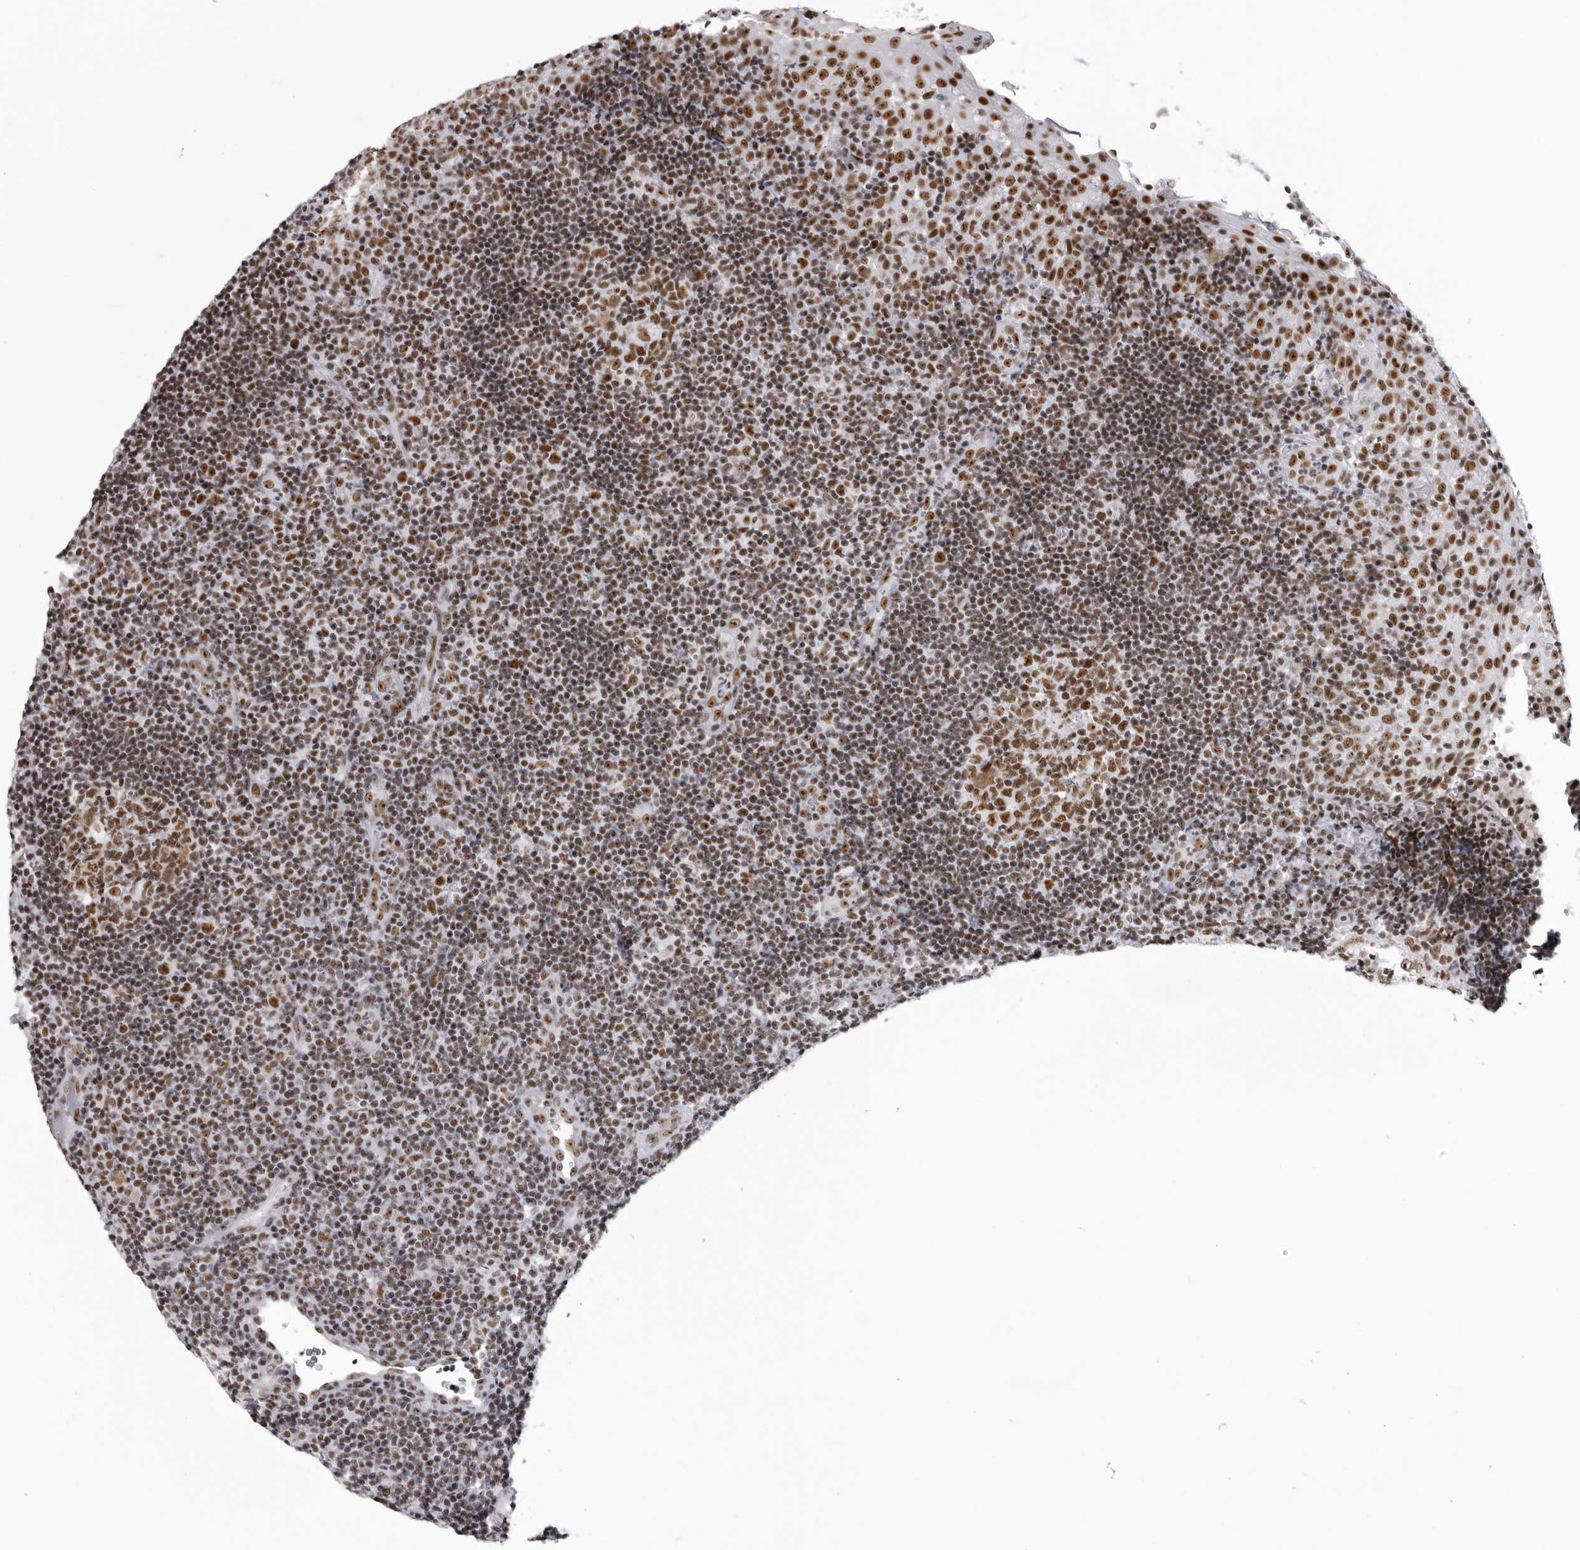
{"staining": {"intensity": "moderate", "quantity": ">75%", "location": "nuclear"}, "tissue": "tonsil", "cell_type": "Germinal center cells", "image_type": "normal", "snomed": [{"axis": "morphology", "description": "Normal tissue, NOS"}, {"axis": "topography", "description": "Tonsil"}], "caption": "IHC staining of benign tonsil, which demonstrates medium levels of moderate nuclear expression in approximately >75% of germinal center cells indicating moderate nuclear protein positivity. The staining was performed using DAB (3,3'-diaminobenzidine) (brown) for protein detection and nuclei were counterstained in hematoxylin (blue).", "gene": "DHX9", "patient": {"sex": "female", "age": 40}}